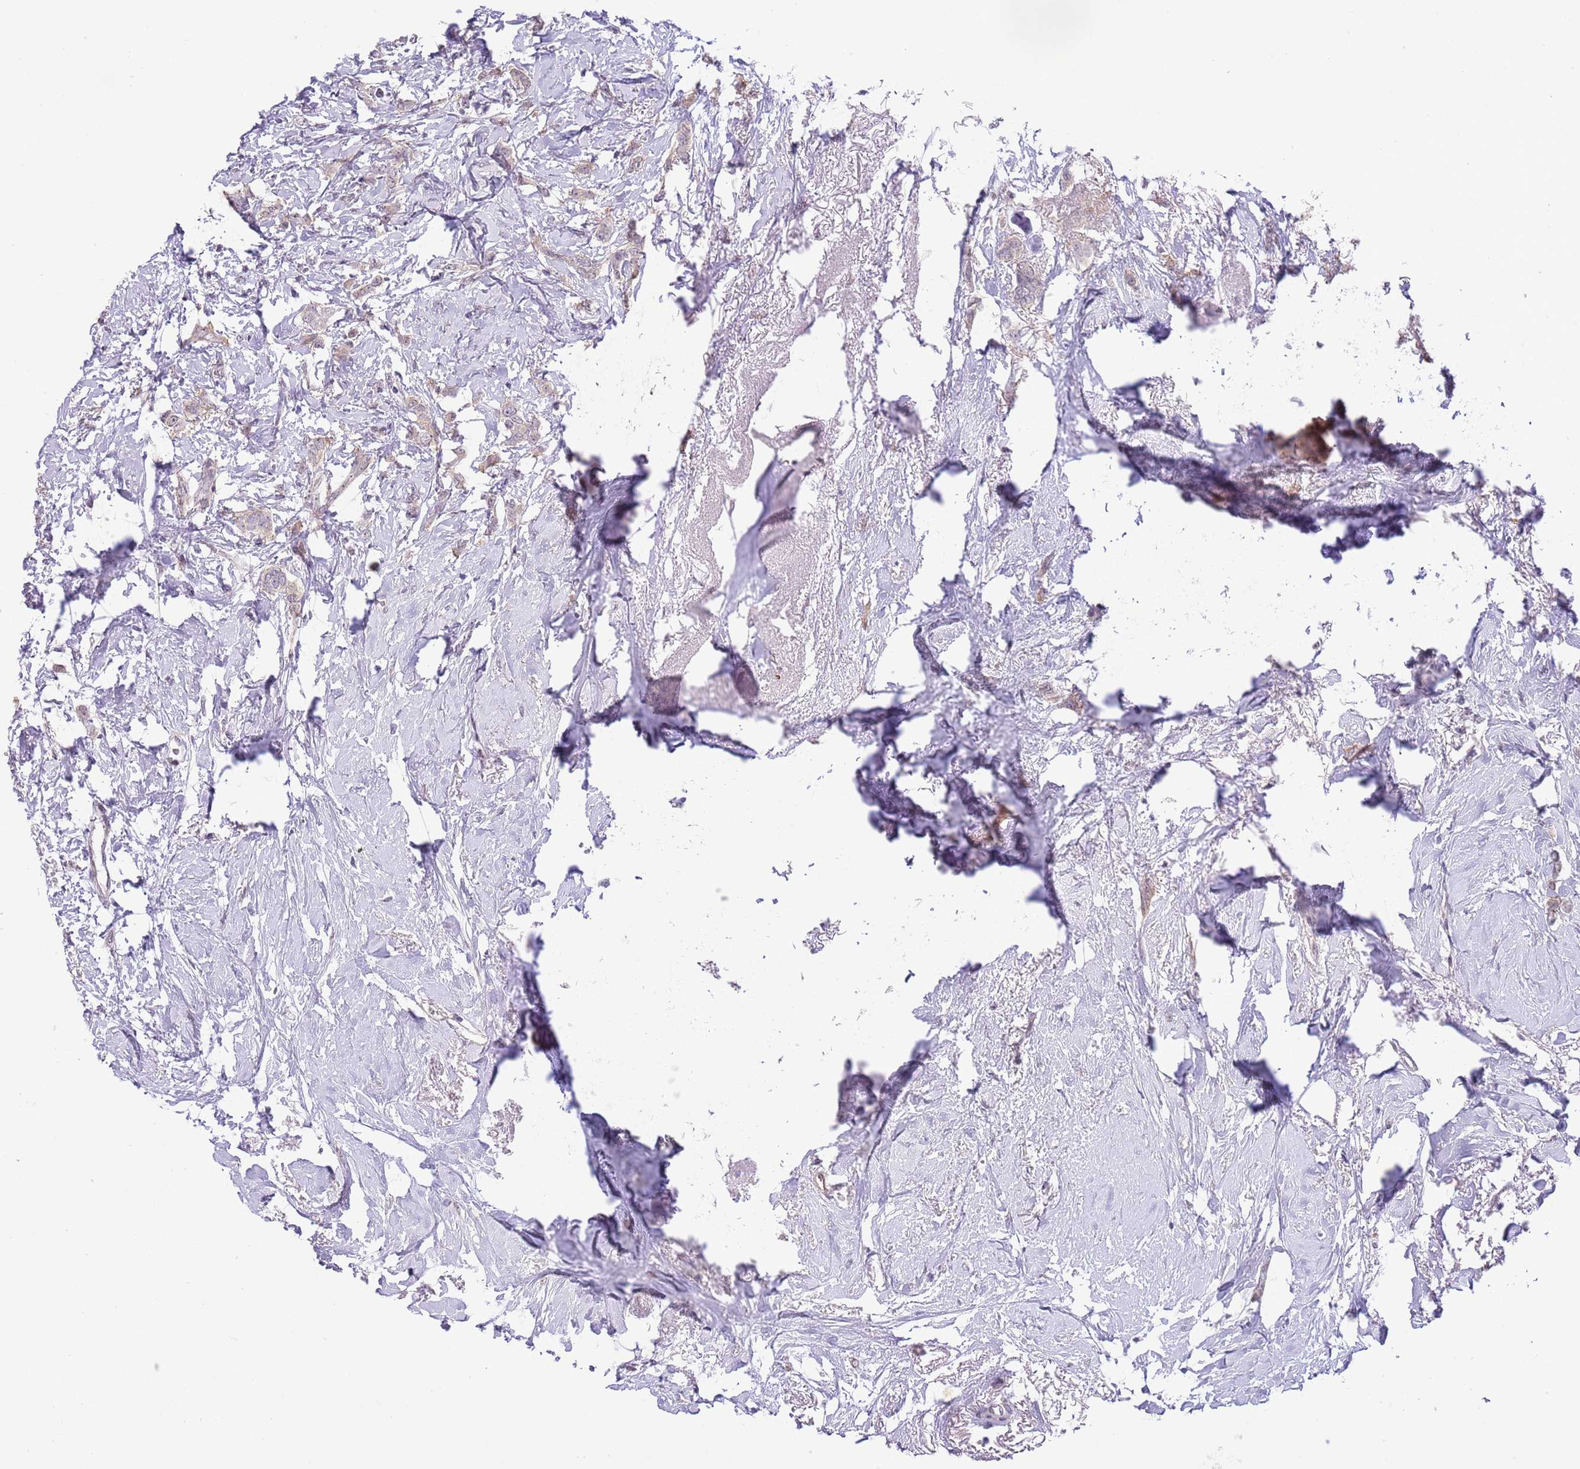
{"staining": {"intensity": "negative", "quantity": "none", "location": "none"}, "tissue": "breast cancer", "cell_type": "Tumor cells", "image_type": "cancer", "snomed": [{"axis": "morphology", "description": "Duct carcinoma"}, {"axis": "topography", "description": "Breast"}], "caption": "IHC micrograph of human breast cancer (invasive ductal carcinoma) stained for a protein (brown), which exhibits no expression in tumor cells.", "gene": "MIDN", "patient": {"sex": "female", "age": 72}}